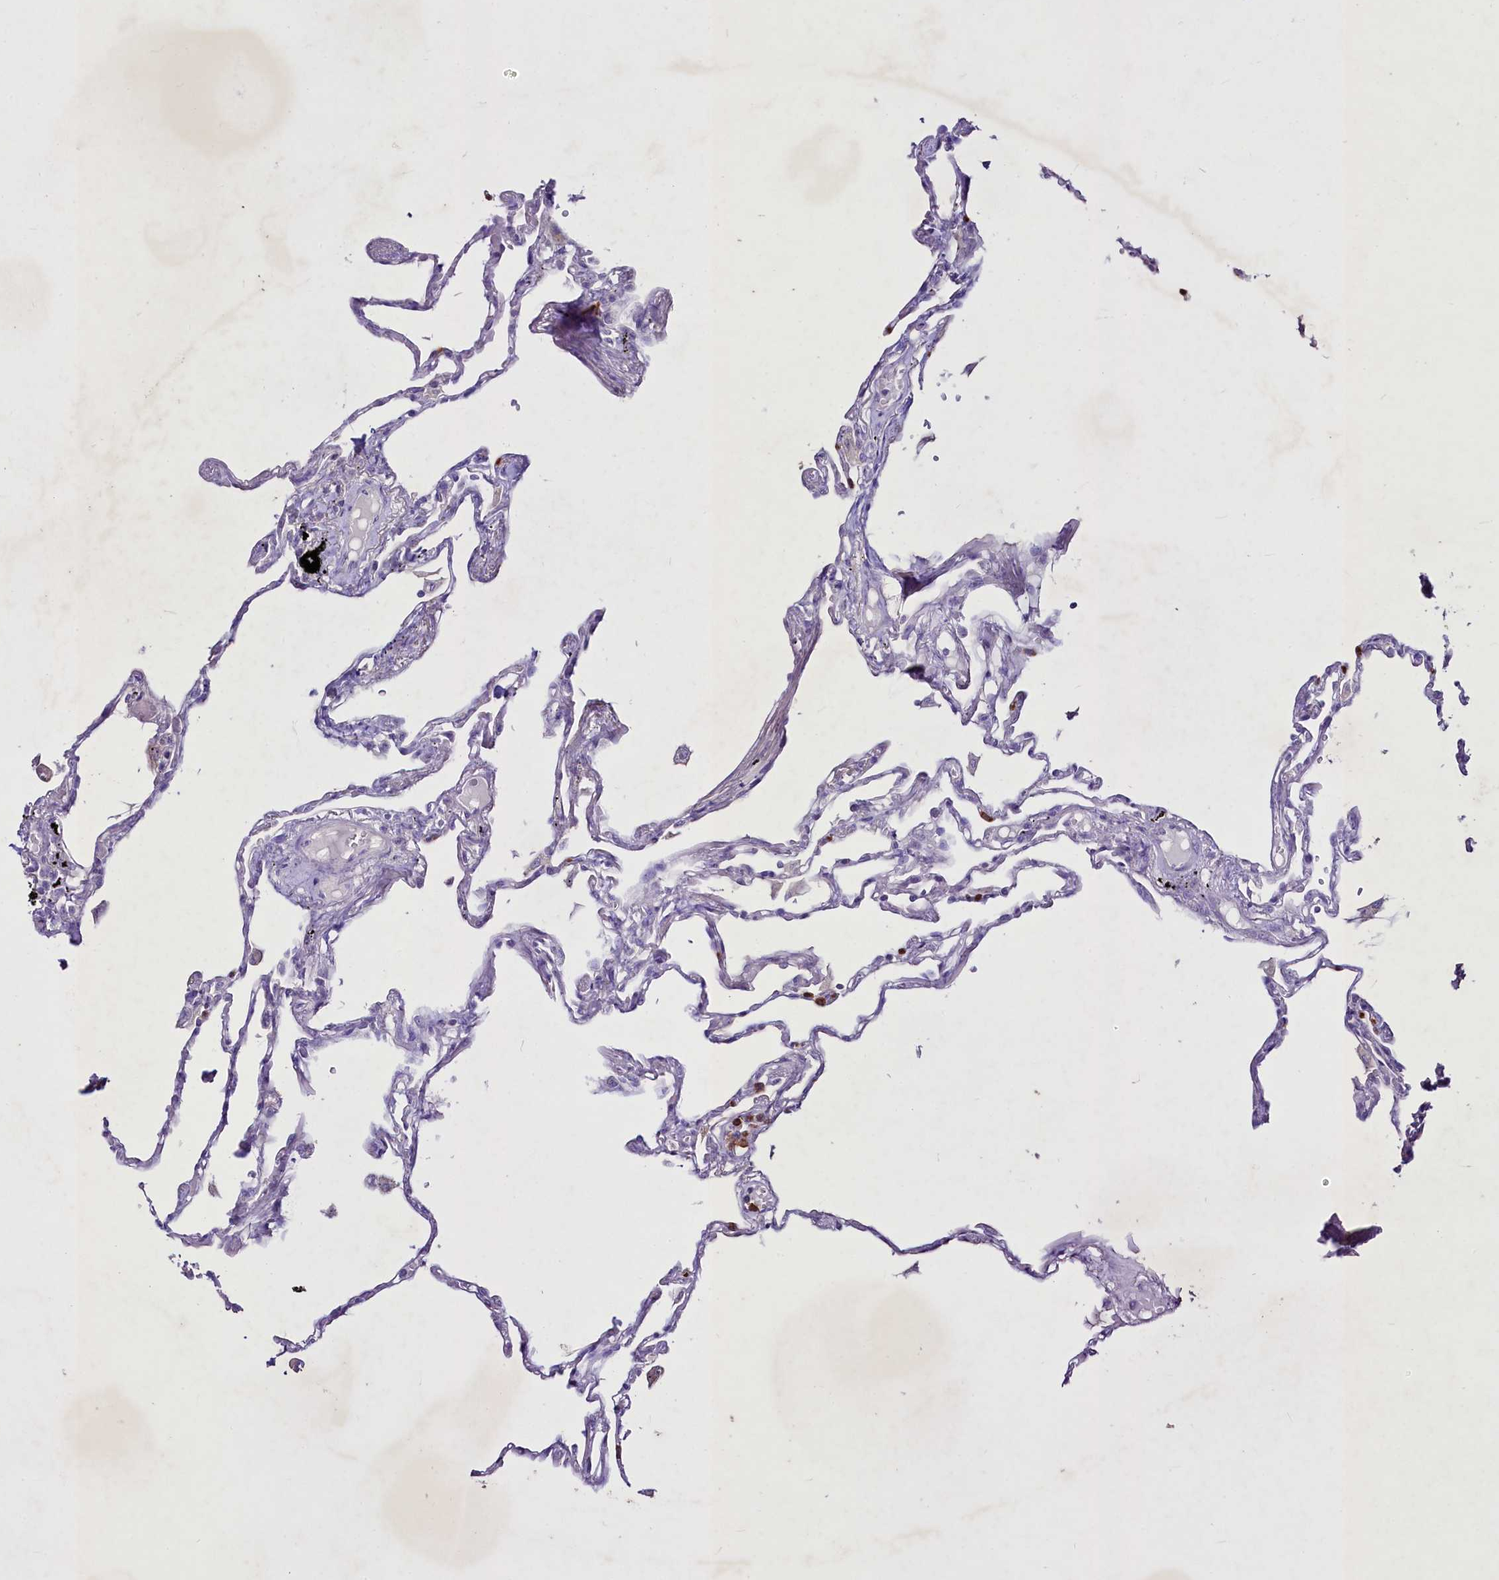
{"staining": {"intensity": "negative", "quantity": "none", "location": "none"}, "tissue": "lung", "cell_type": "Alveolar cells", "image_type": "normal", "snomed": [{"axis": "morphology", "description": "Normal tissue, NOS"}, {"axis": "topography", "description": "Lung"}], "caption": "IHC image of benign lung stained for a protein (brown), which demonstrates no staining in alveolar cells.", "gene": "FAM209B", "patient": {"sex": "female", "age": 67}}